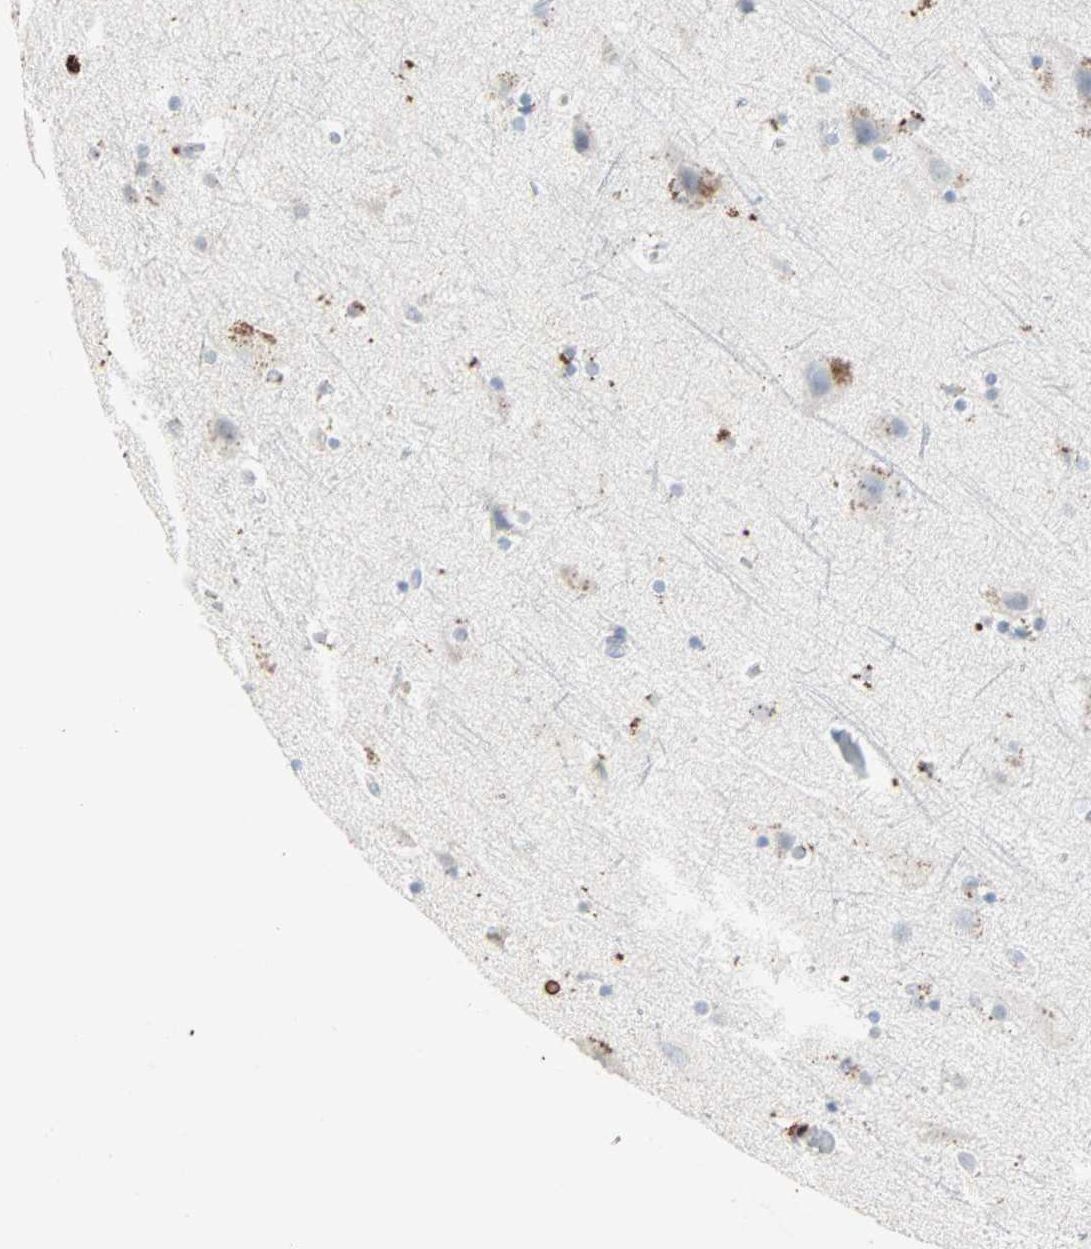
{"staining": {"intensity": "negative", "quantity": "none", "location": "none"}, "tissue": "cerebral cortex", "cell_type": "Endothelial cells", "image_type": "normal", "snomed": [{"axis": "morphology", "description": "Normal tissue, NOS"}, {"axis": "topography", "description": "Cerebral cortex"}], "caption": "The image exhibits no staining of endothelial cells in benign cerebral cortex. Nuclei are stained in blue.", "gene": "CEACAM6", "patient": {"sex": "male", "age": 45}}